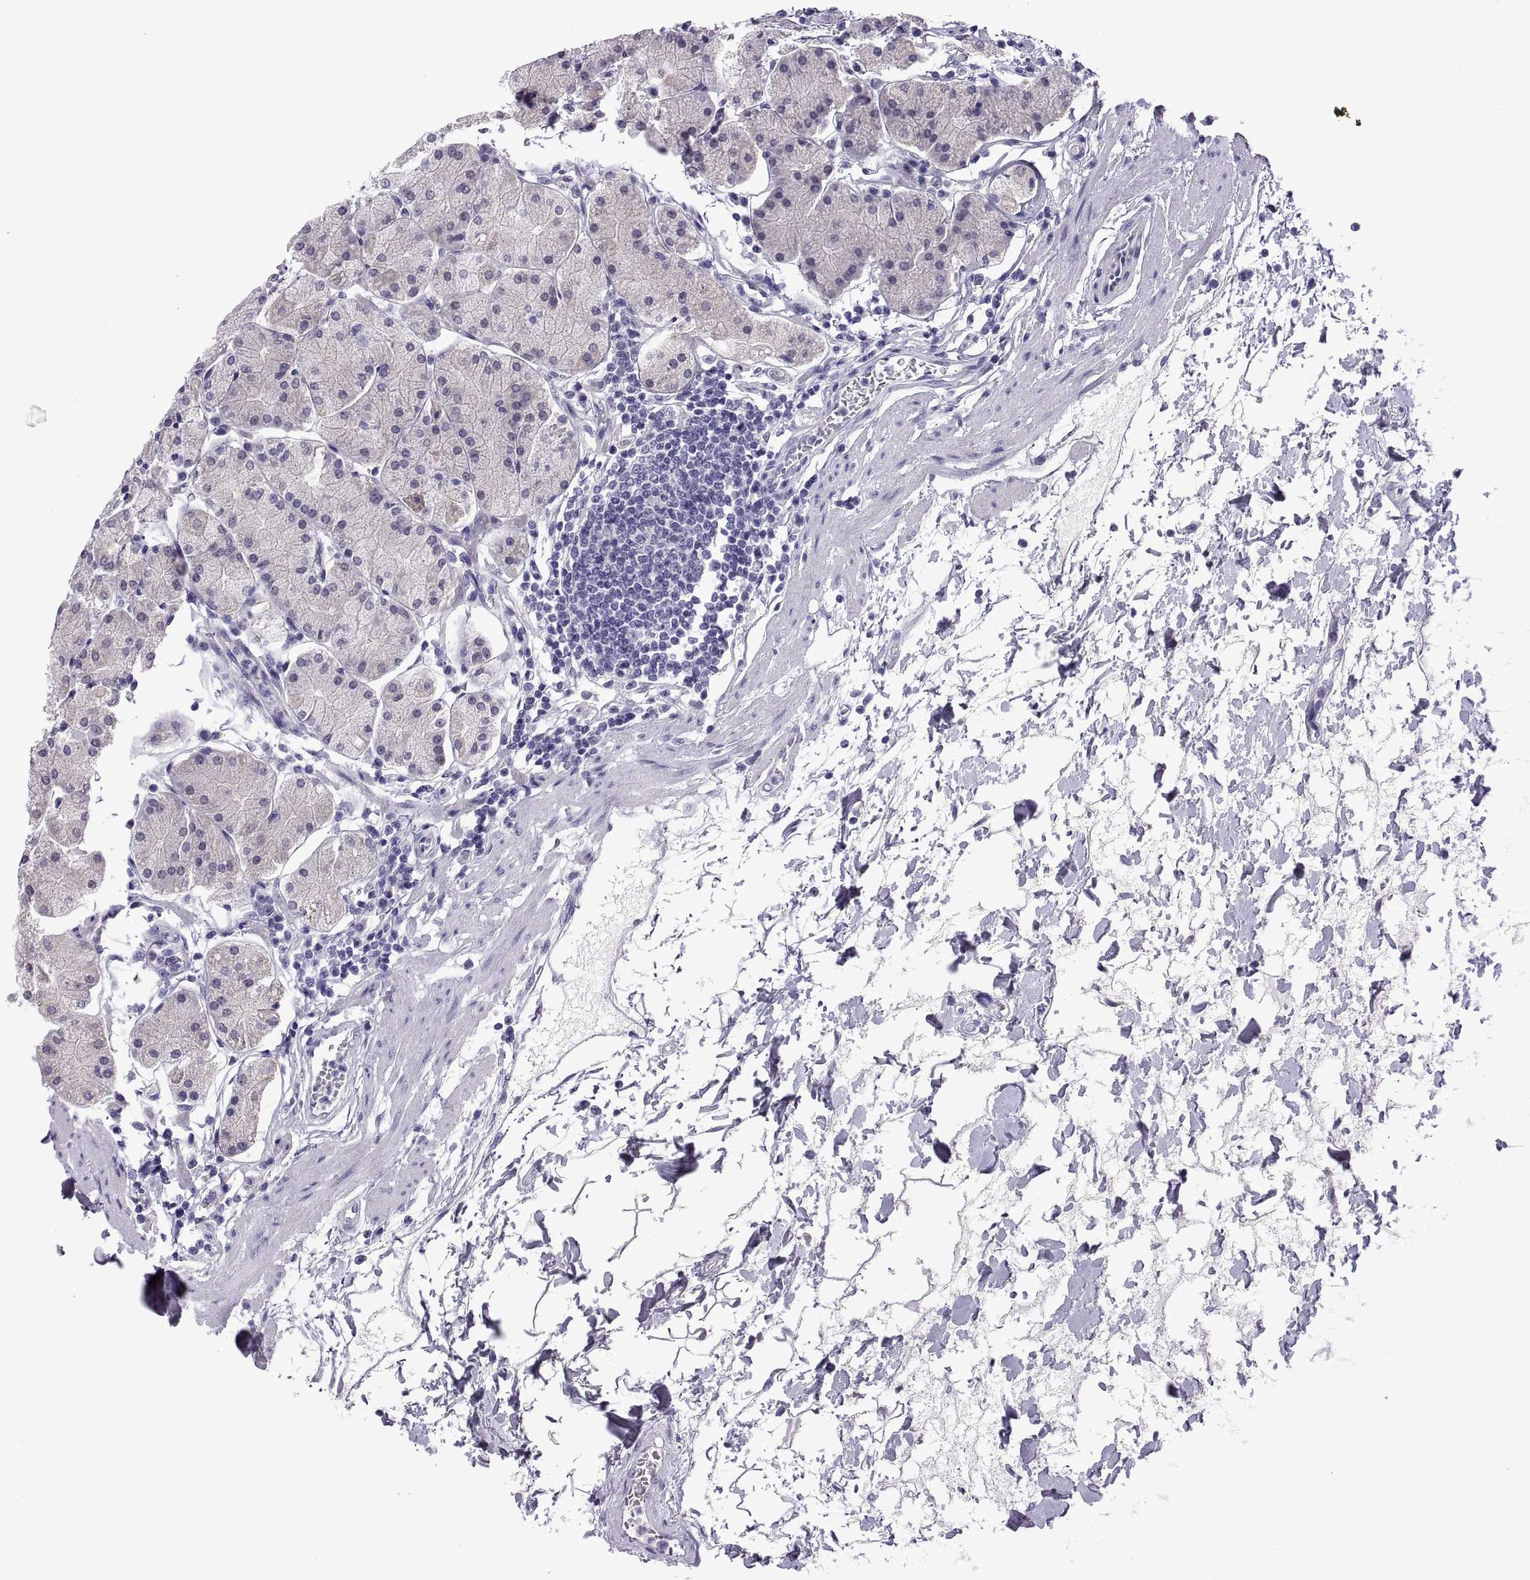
{"staining": {"intensity": "negative", "quantity": "none", "location": "none"}, "tissue": "stomach", "cell_type": "Glandular cells", "image_type": "normal", "snomed": [{"axis": "morphology", "description": "Normal tissue, NOS"}, {"axis": "topography", "description": "Stomach"}], "caption": "Immunohistochemistry of unremarkable stomach reveals no positivity in glandular cells.", "gene": "SPDYE10", "patient": {"sex": "male", "age": 54}}